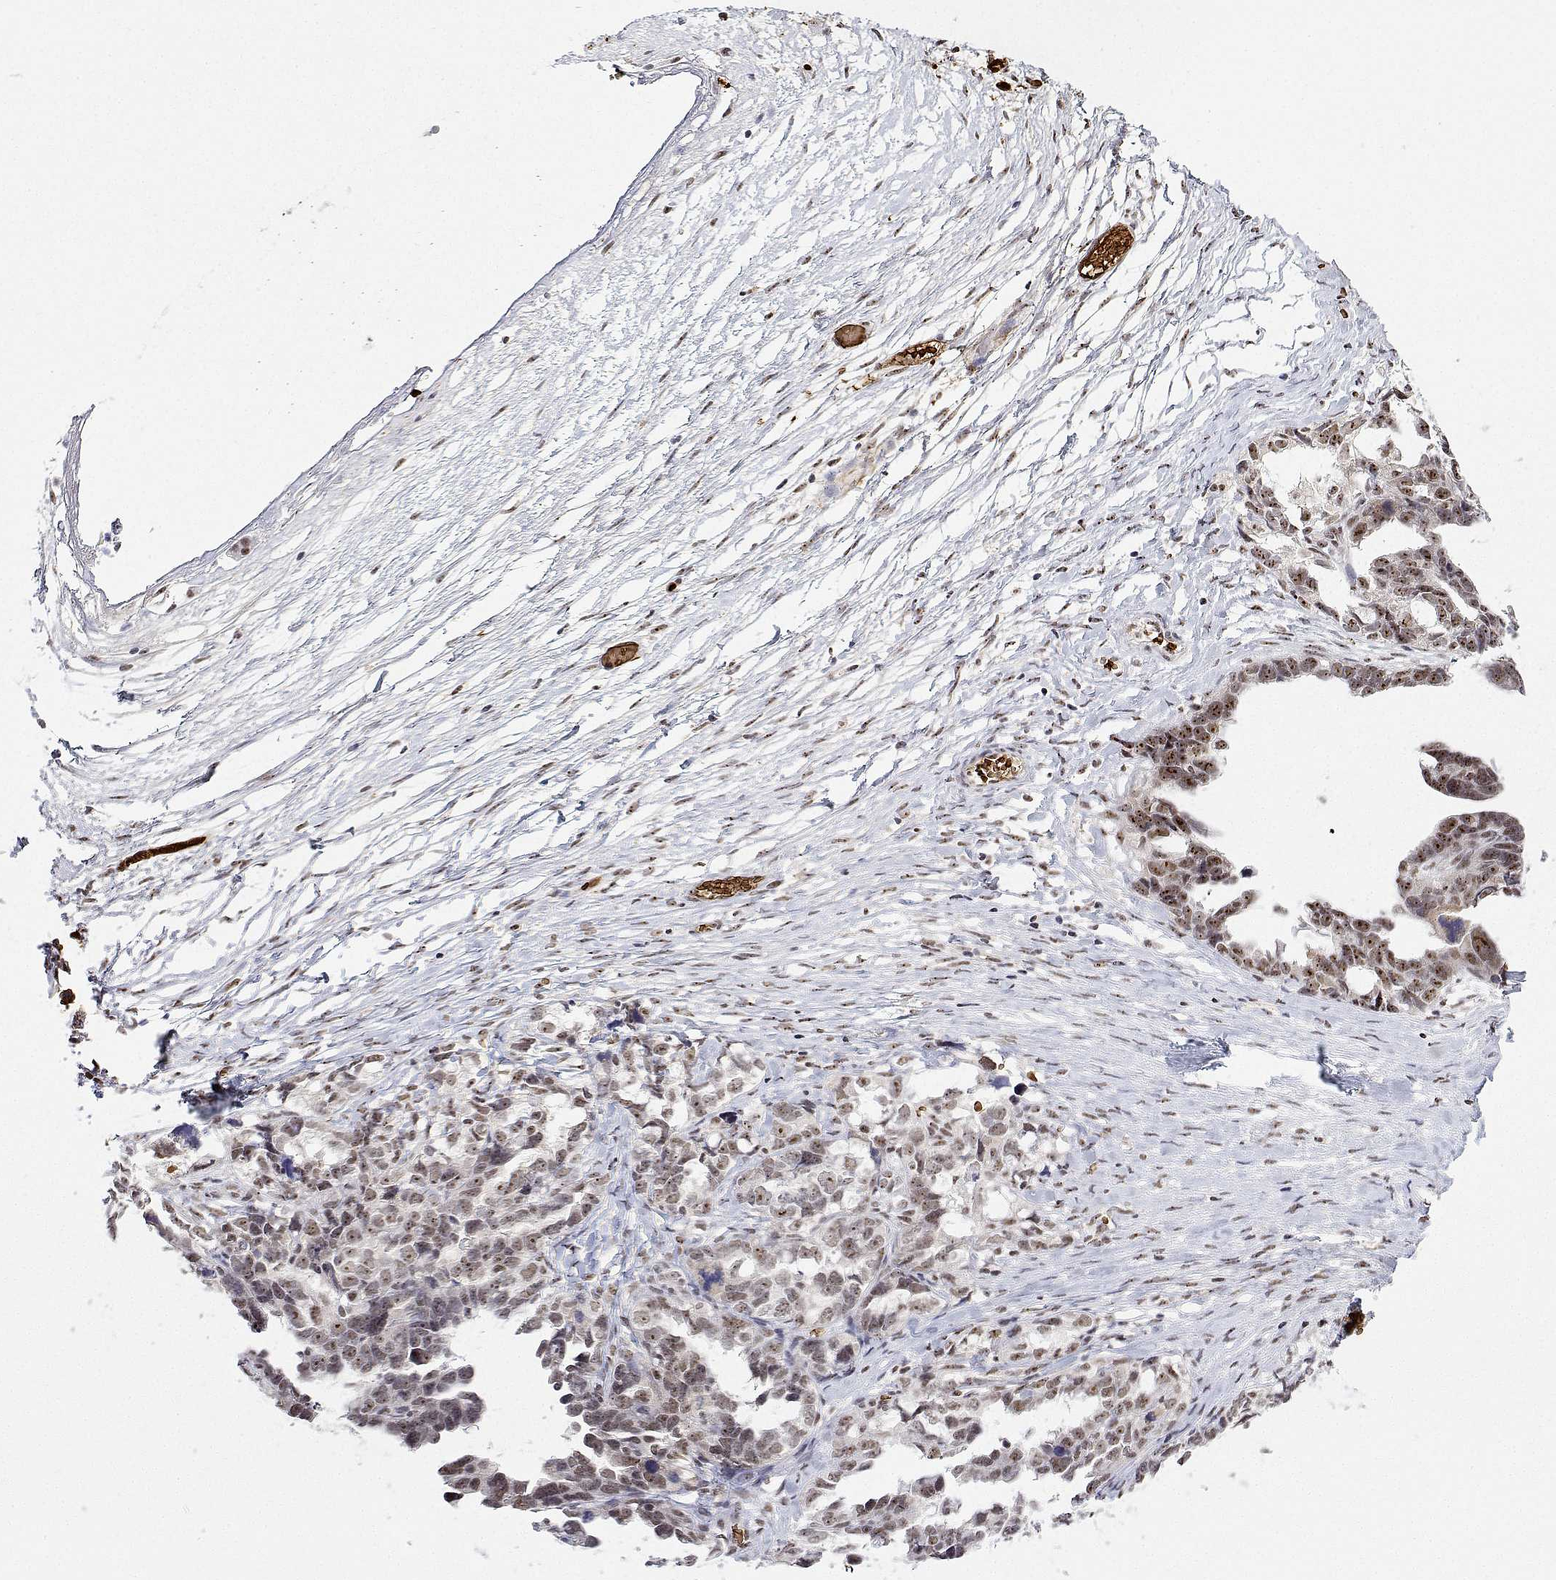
{"staining": {"intensity": "moderate", "quantity": ">75%", "location": "nuclear"}, "tissue": "ovarian cancer", "cell_type": "Tumor cells", "image_type": "cancer", "snomed": [{"axis": "morphology", "description": "Cystadenocarcinoma, serous, NOS"}, {"axis": "topography", "description": "Ovary"}], "caption": "Tumor cells reveal medium levels of moderate nuclear expression in about >75% of cells in human ovarian cancer. (DAB (3,3'-diaminobenzidine) IHC with brightfield microscopy, high magnification).", "gene": "ADAR", "patient": {"sex": "female", "age": 69}}